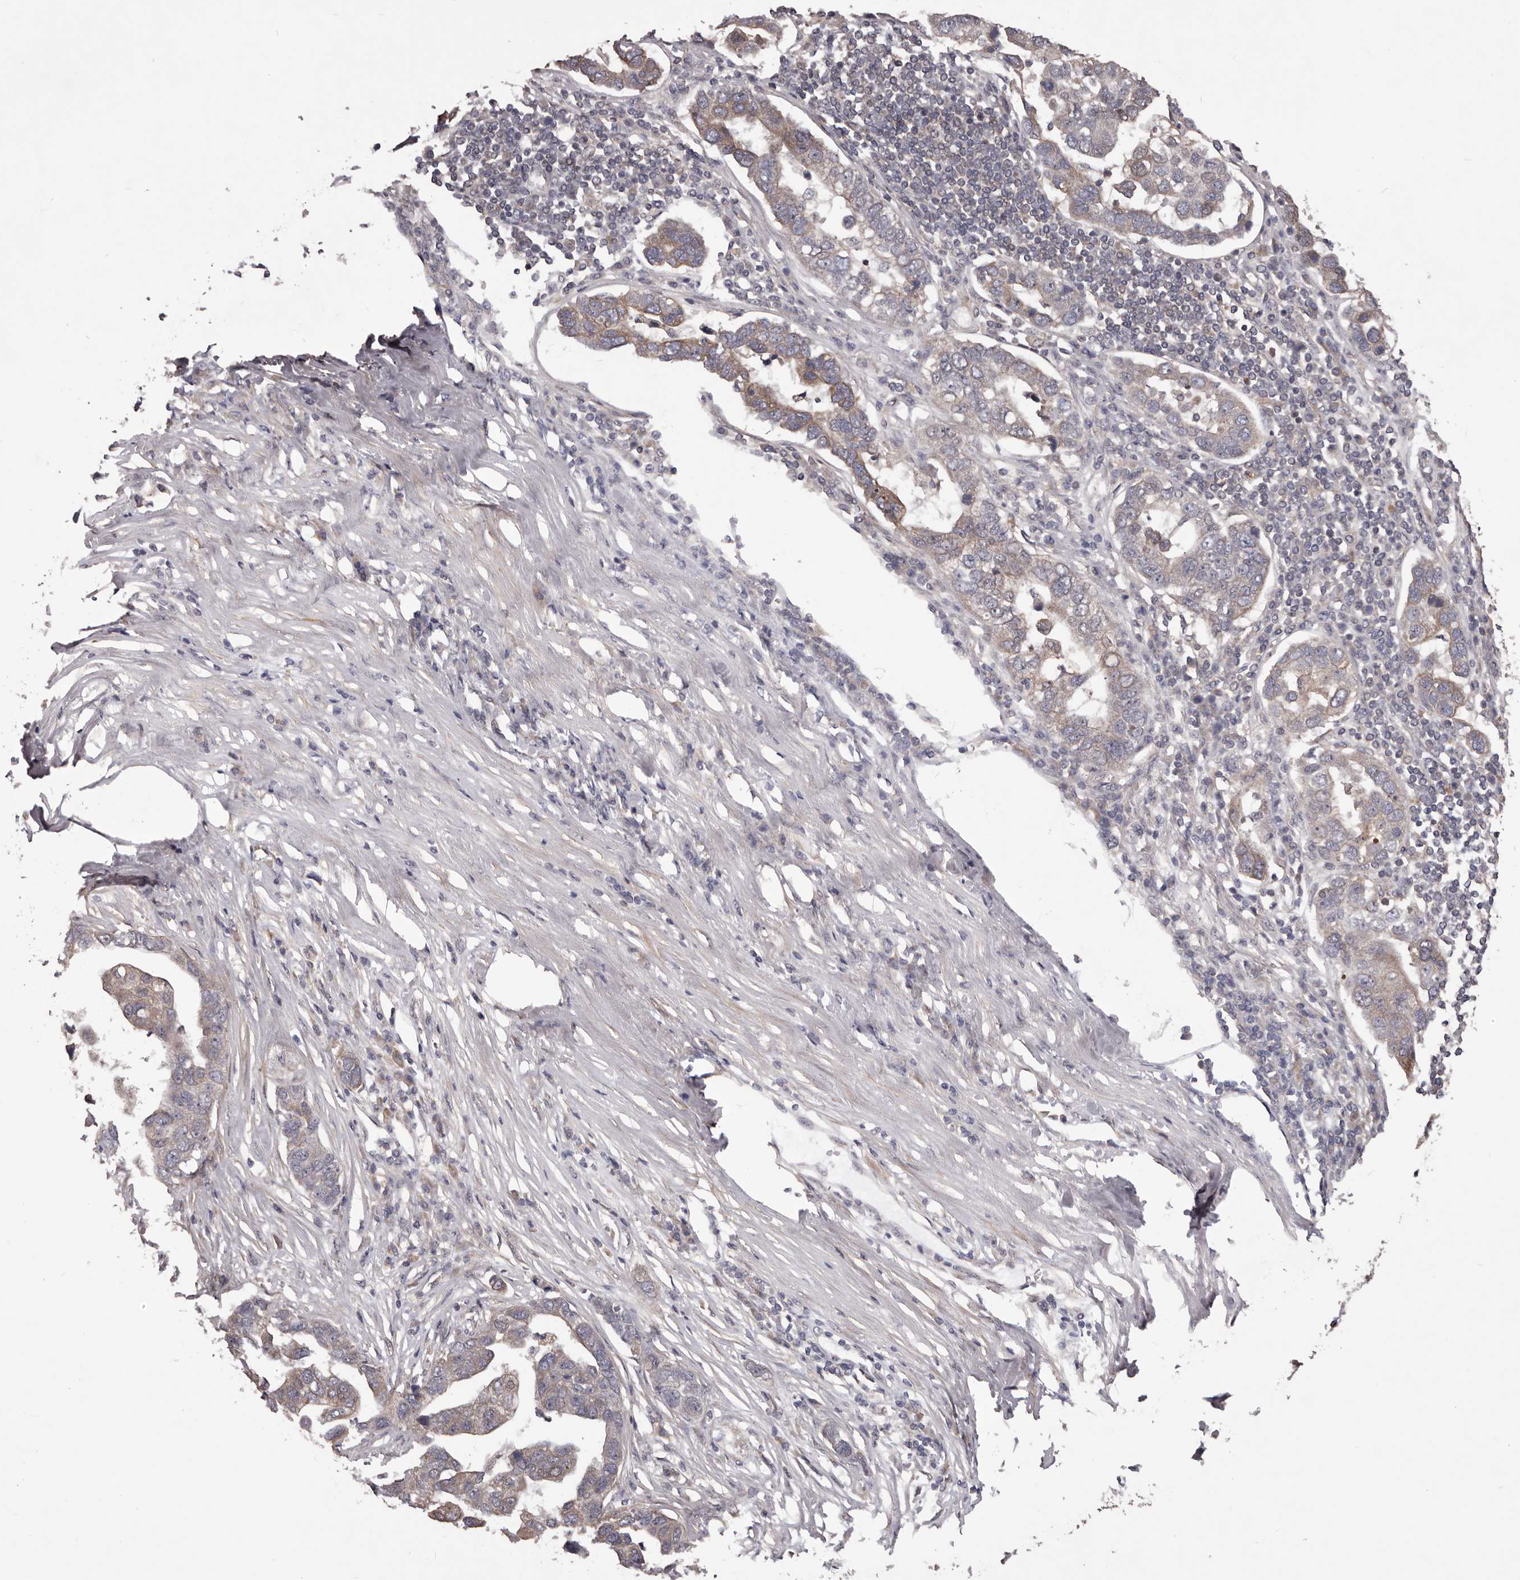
{"staining": {"intensity": "moderate", "quantity": "<25%", "location": "cytoplasmic/membranous"}, "tissue": "pancreatic cancer", "cell_type": "Tumor cells", "image_type": "cancer", "snomed": [{"axis": "morphology", "description": "Adenocarcinoma, NOS"}, {"axis": "topography", "description": "Pancreas"}], "caption": "Immunohistochemical staining of human pancreatic adenocarcinoma displays low levels of moderate cytoplasmic/membranous protein positivity in approximately <25% of tumor cells. (Stains: DAB in brown, nuclei in blue, Microscopy: brightfield microscopy at high magnification).", "gene": "CELF3", "patient": {"sex": "female", "age": 61}}